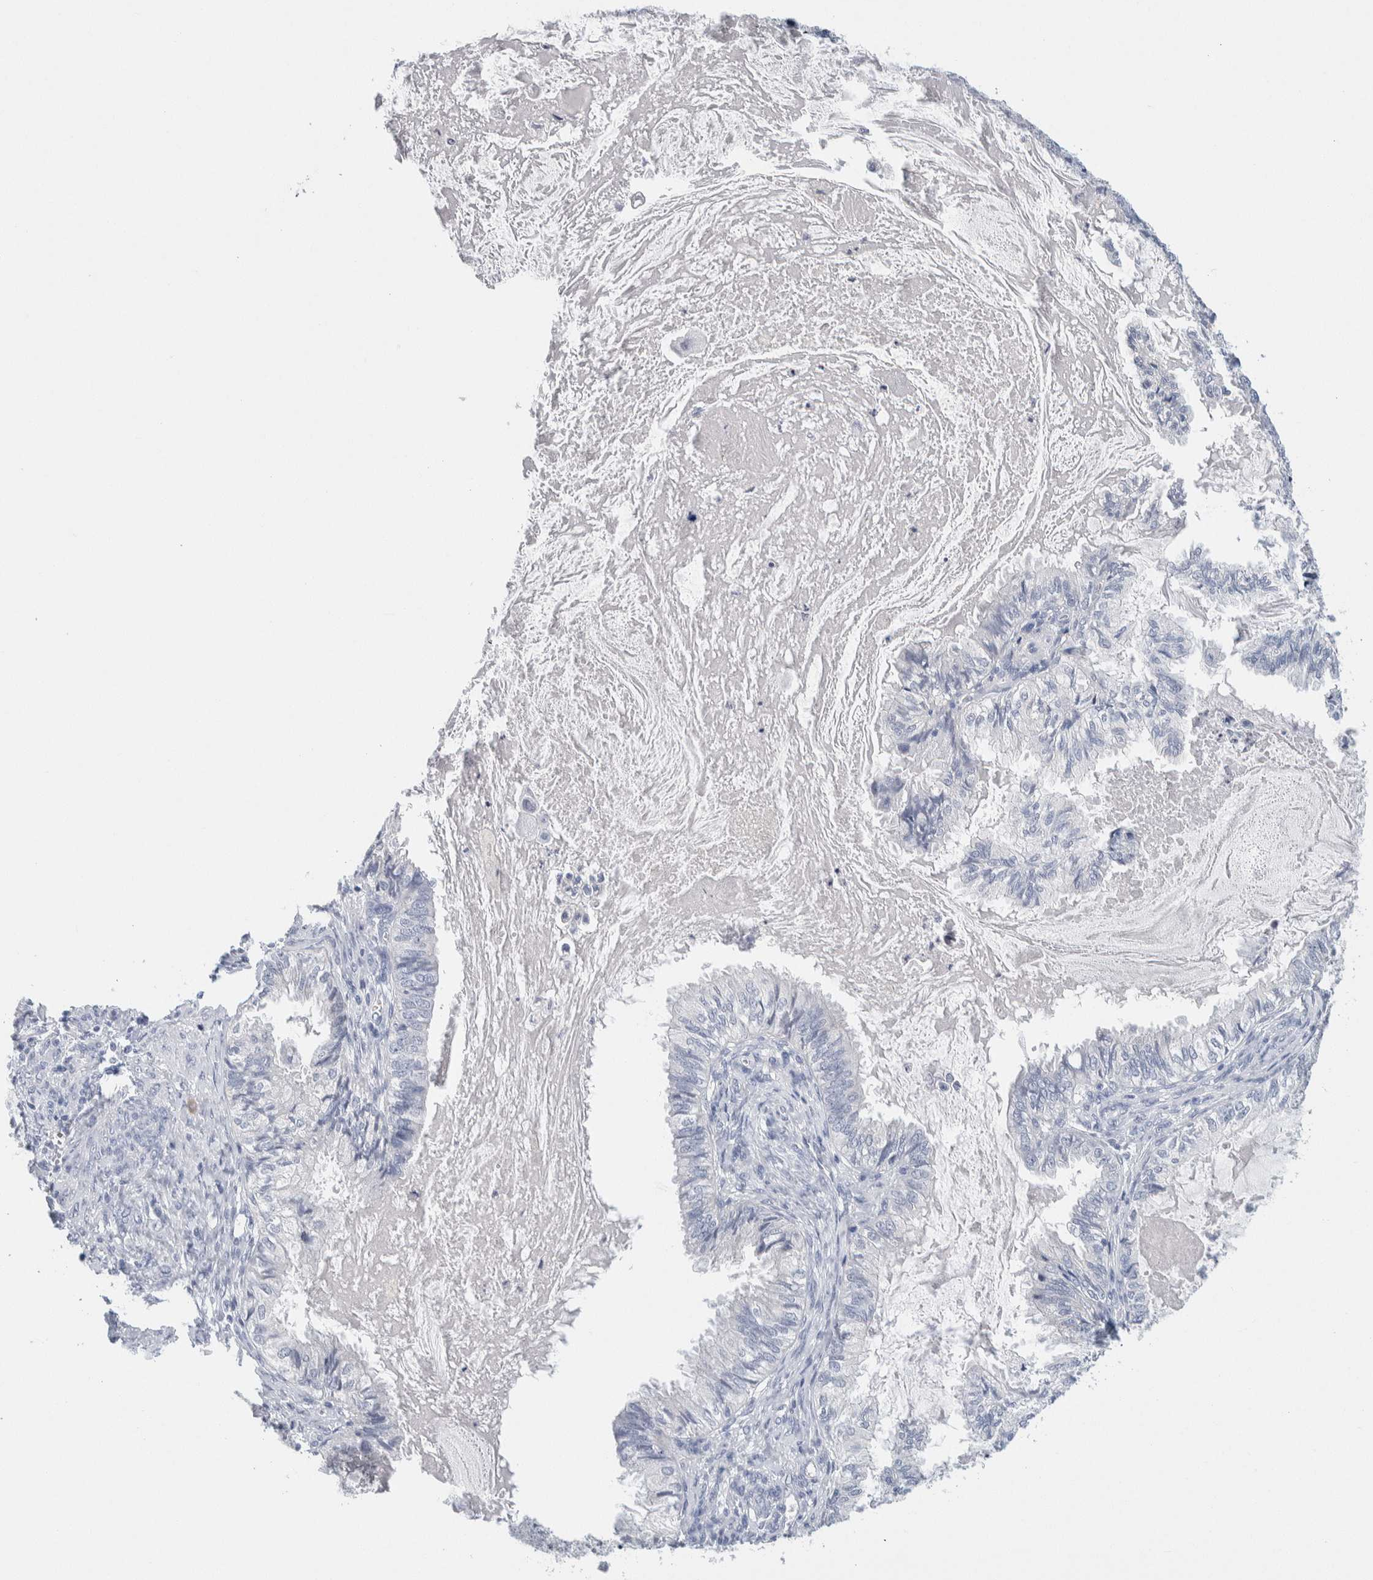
{"staining": {"intensity": "negative", "quantity": "none", "location": "none"}, "tissue": "cervical cancer", "cell_type": "Tumor cells", "image_type": "cancer", "snomed": [{"axis": "morphology", "description": "Normal tissue, NOS"}, {"axis": "morphology", "description": "Adenocarcinoma, NOS"}, {"axis": "topography", "description": "Cervix"}, {"axis": "topography", "description": "Endometrium"}], "caption": "This is an immunohistochemistry histopathology image of cervical adenocarcinoma. There is no expression in tumor cells.", "gene": "SCN2A", "patient": {"sex": "female", "age": 86}}